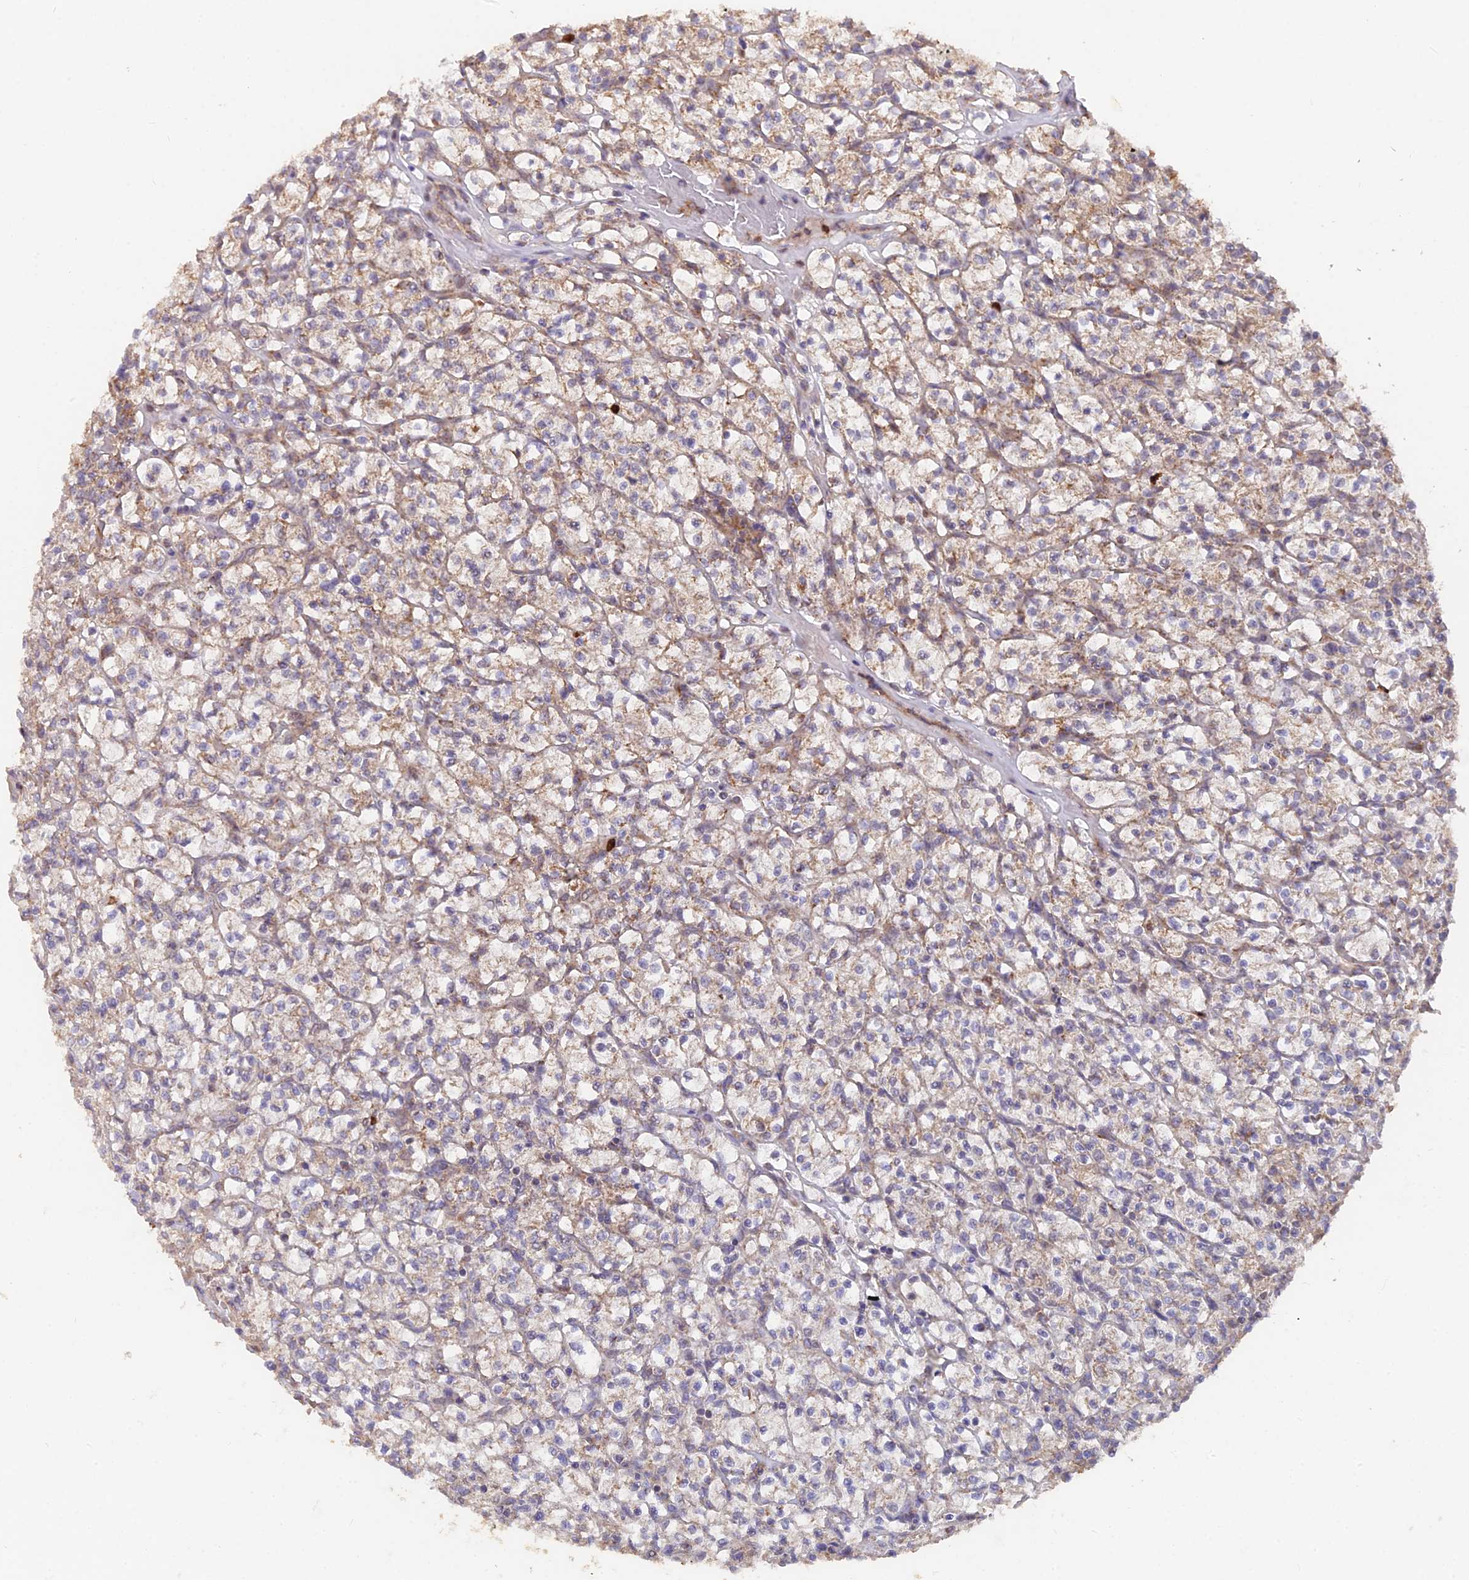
{"staining": {"intensity": "weak", "quantity": "25%-75%", "location": "cytoplasmic/membranous"}, "tissue": "renal cancer", "cell_type": "Tumor cells", "image_type": "cancer", "snomed": [{"axis": "morphology", "description": "Adenocarcinoma, NOS"}, {"axis": "topography", "description": "Kidney"}], "caption": "Renal cancer (adenocarcinoma) tissue exhibits weak cytoplasmic/membranous staining in approximately 25%-75% of tumor cells Using DAB (3,3'-diaminobenzidine) (brown) and hematoxylin (blue) stains, captured at high magnification using brightfield microscopy.", "gene": "IFT22", "patient": {"sex": "female", "age": 64}}